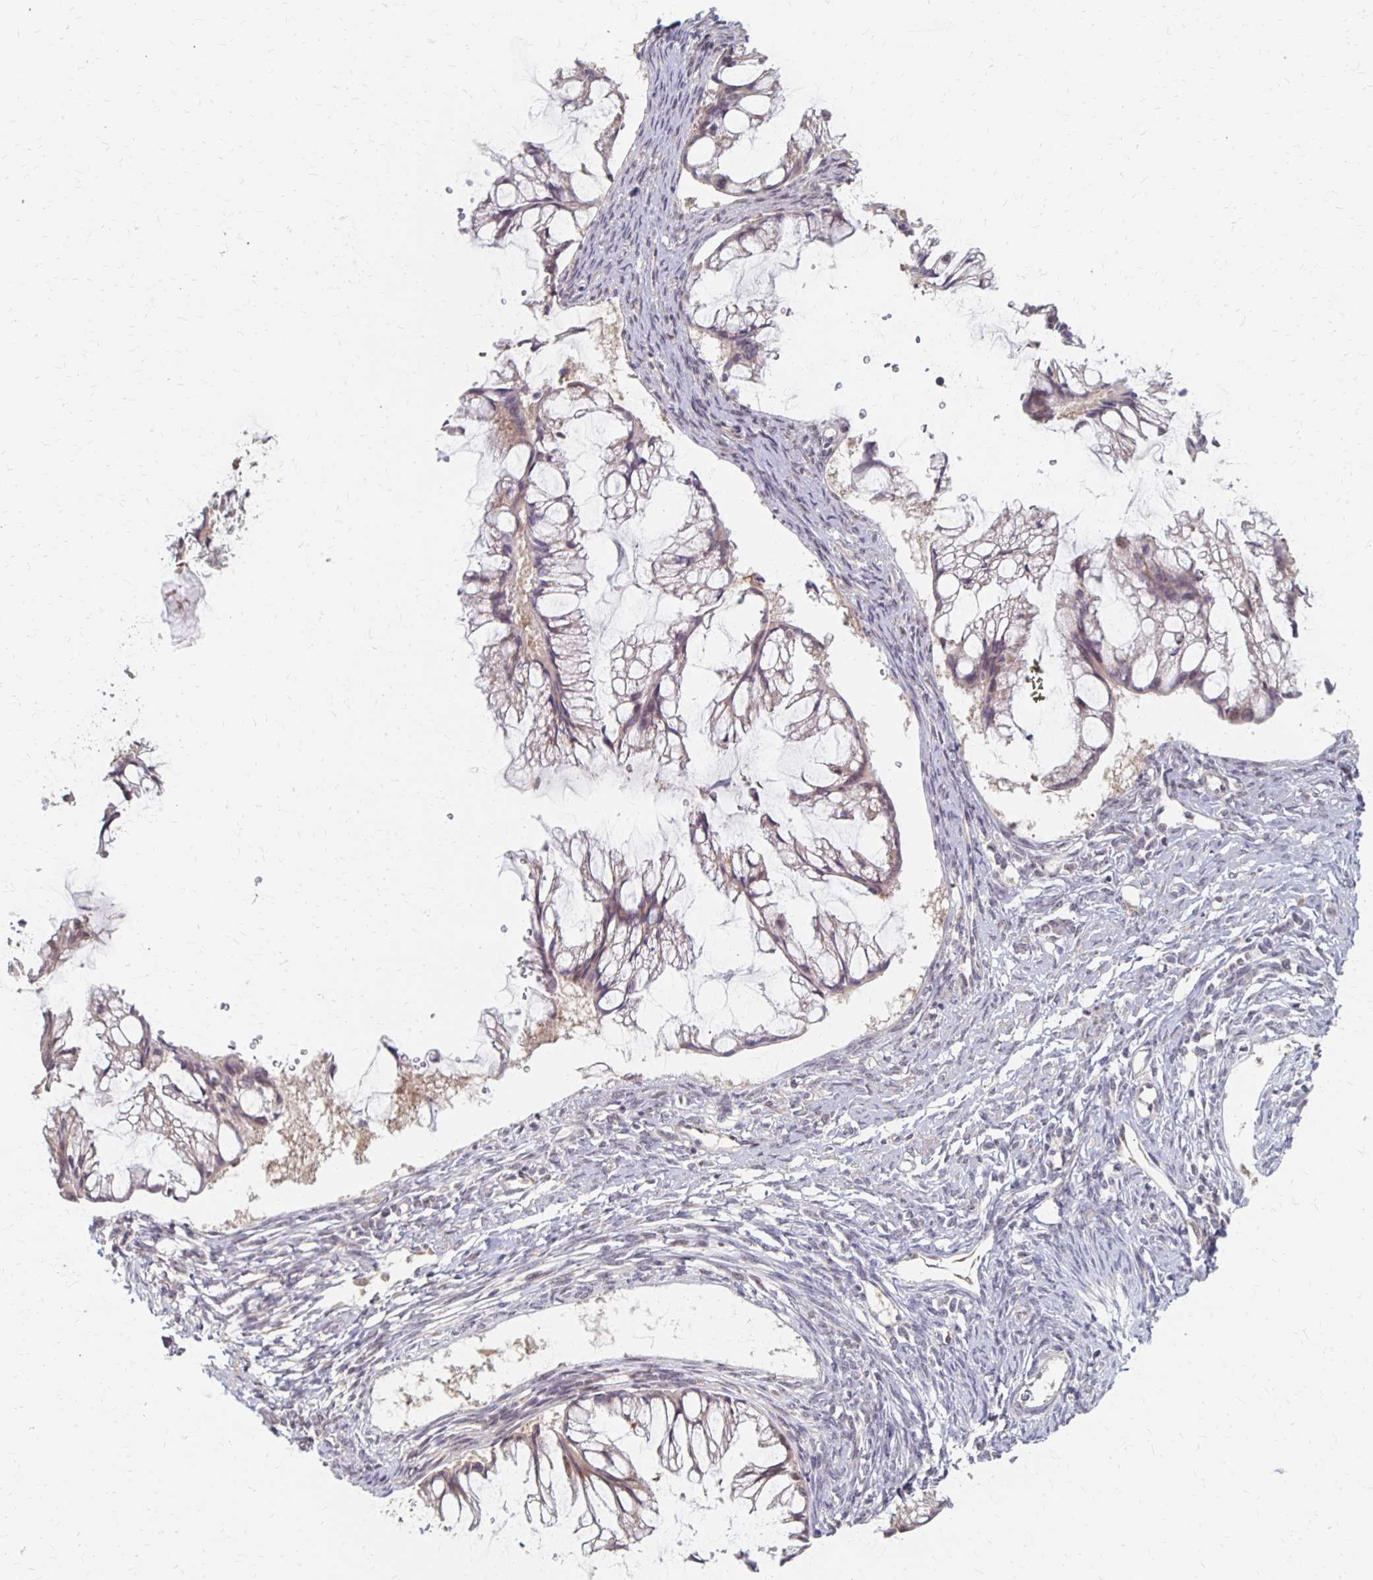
{"staining": {"intensity": "weak", "quantity": ">75%", "location": "cytoplasmic/membranous"}, "tissue": "ovarian cancer", "cell_type": "Tumor cells", "image_type": "cancer", "snomed": [{"axis": "morphology", "description": "Cystadenocarcinoma, mucinous, NOS"}, {"axis": "topography", "description": "Ovary"}], "caption": "Immunohistochemistry (IHC) image of human ovarian cancer (mucinous cystadenocarcinoma) stained for a protein (brown), which shows low levels of weak cytoplasmic/membranous positivity in about >75% of tumor cells.", "gene": "PRKCB", "patient": {"sex": "female", "age": 73}}